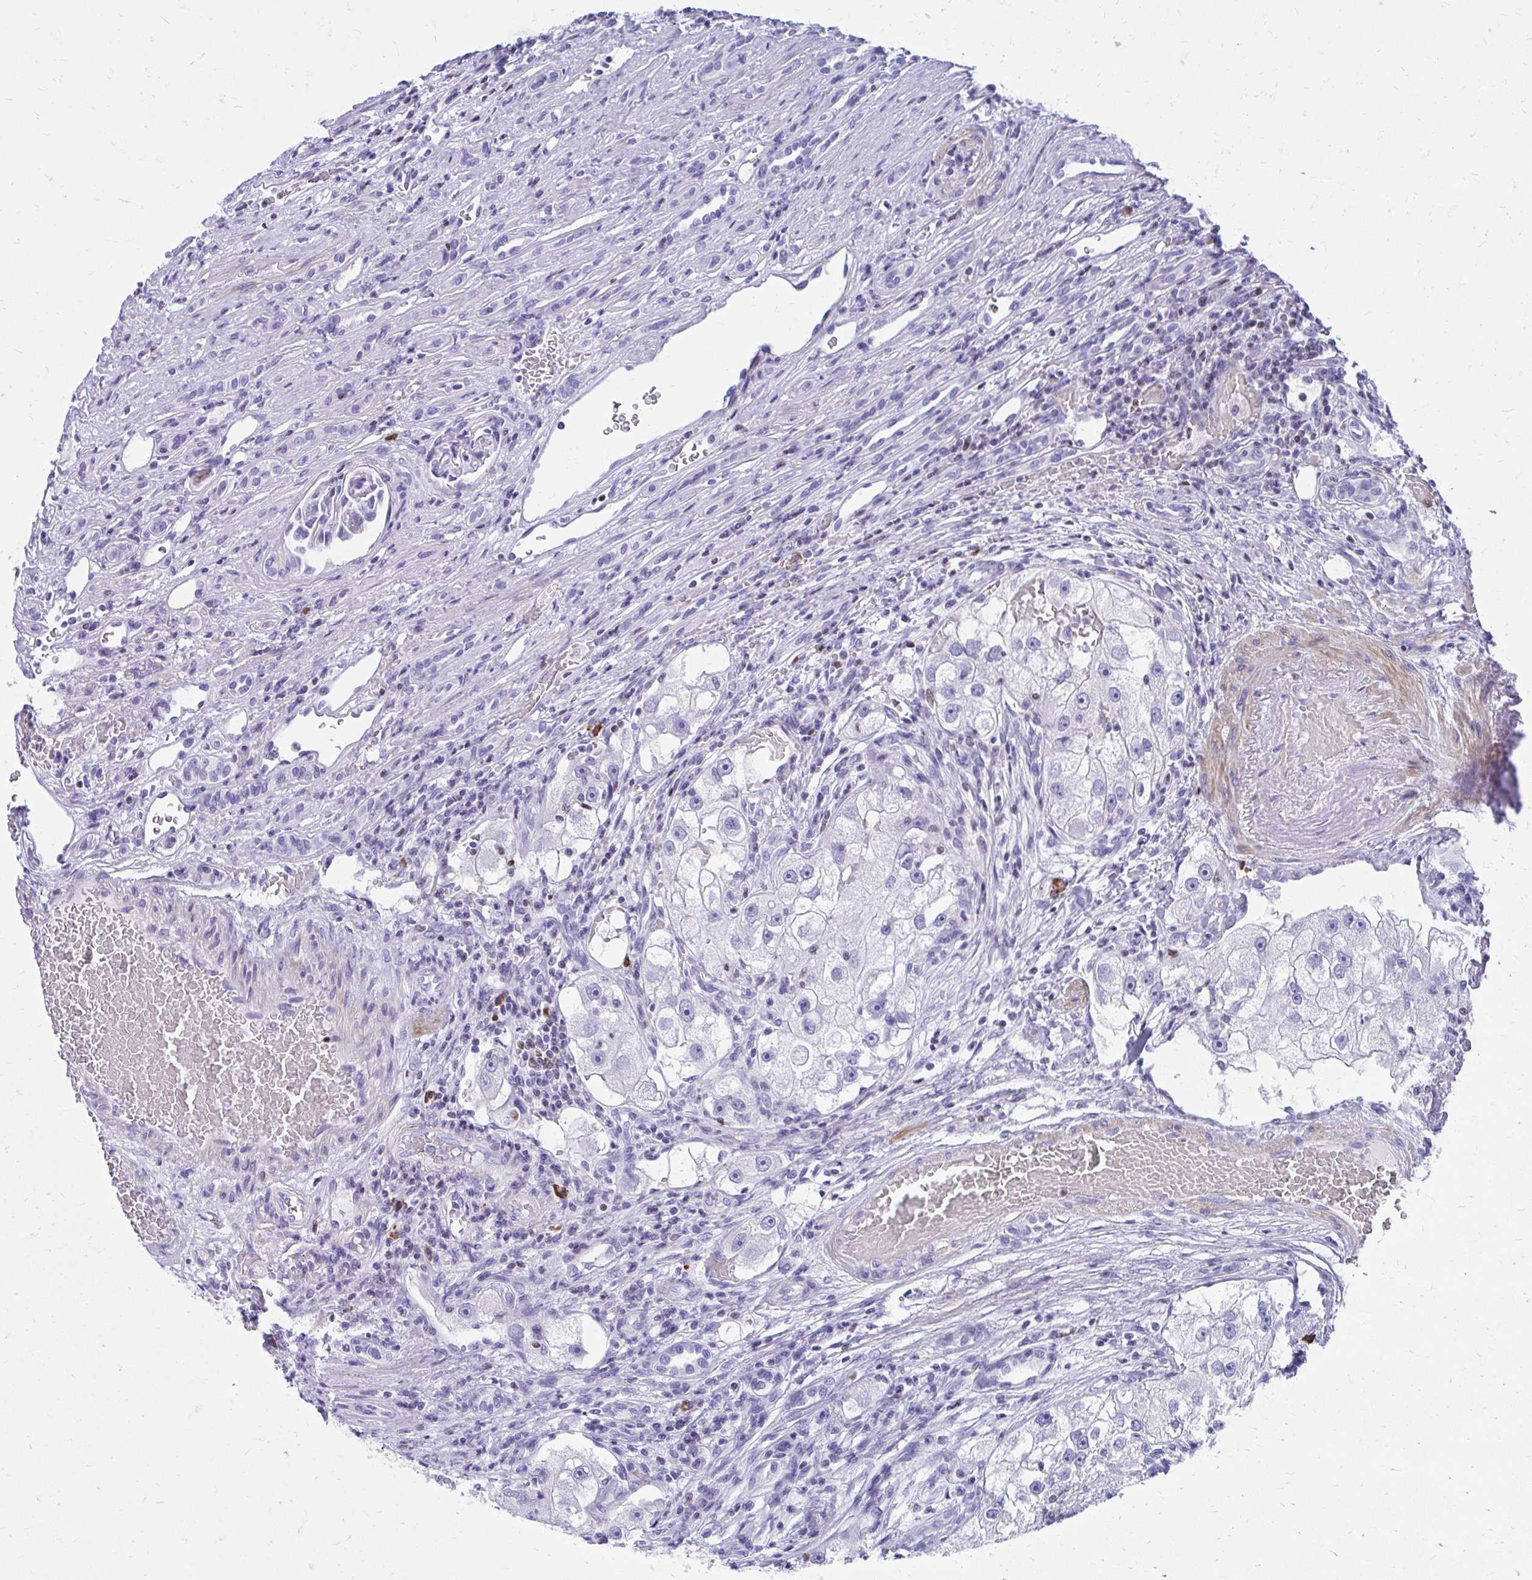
{"staining": {"intensity": "negative", "quantity": "none", "location": "none"}, "tissue": "renal cancer", "cell_type": "Tumor cells", "image_type": "cancer", "snomed": [{"axis": "morphology", "description": "Adenocarcinoma, NOS"}, {"axis": "topography", "description": "Kidney"}], "caption": "Protein analysis of renal adenocarcinoma reveals no significant staining in tumor cells. (DAB (3,3'-diaminobenzidine) immunohistochemistry visualized using brightfield microscopy, high magnification).", "gene": "RUNX3", "patient": {"sex": "male", "age": 63}}